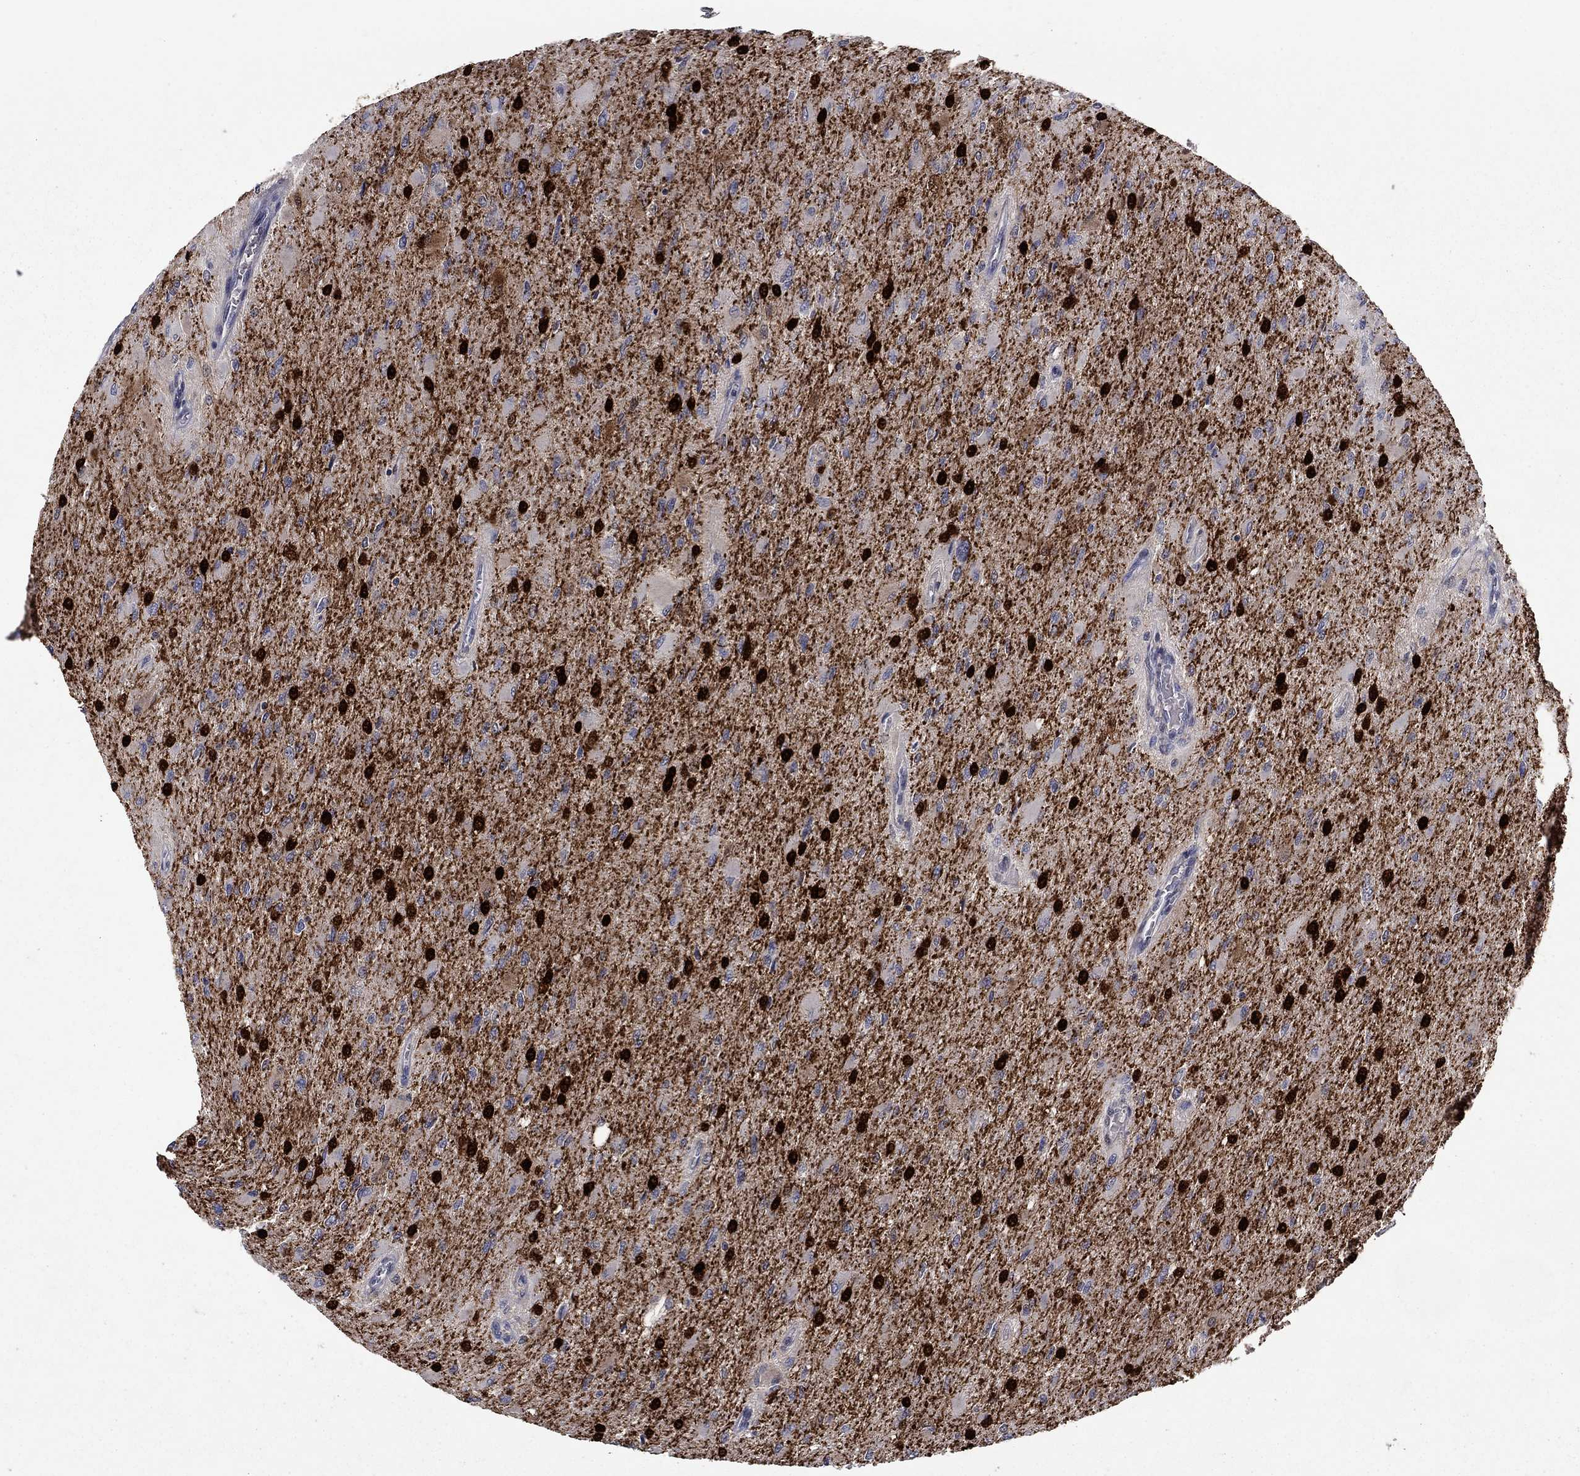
{"staining": {"intensity": "strong", "quantity": "25%-75%", "location": "nuclear"}, "tissue": "glioma", "cell_type": "Tumor cells", "image_type": "cancer", "snomed": [{"axis": "morphology", "description": "Glioma, malignant, High grade"}, {"axis": "topography", "description": "Cerebral cortex"}], "caption": "Immunohistochemical staining of glioma shows high levels of strong nuclear protein staining in approximately 25%-75% of tumor cells.", "gene": "CBR1", "patient": {"sex": "female", "age": 36}}